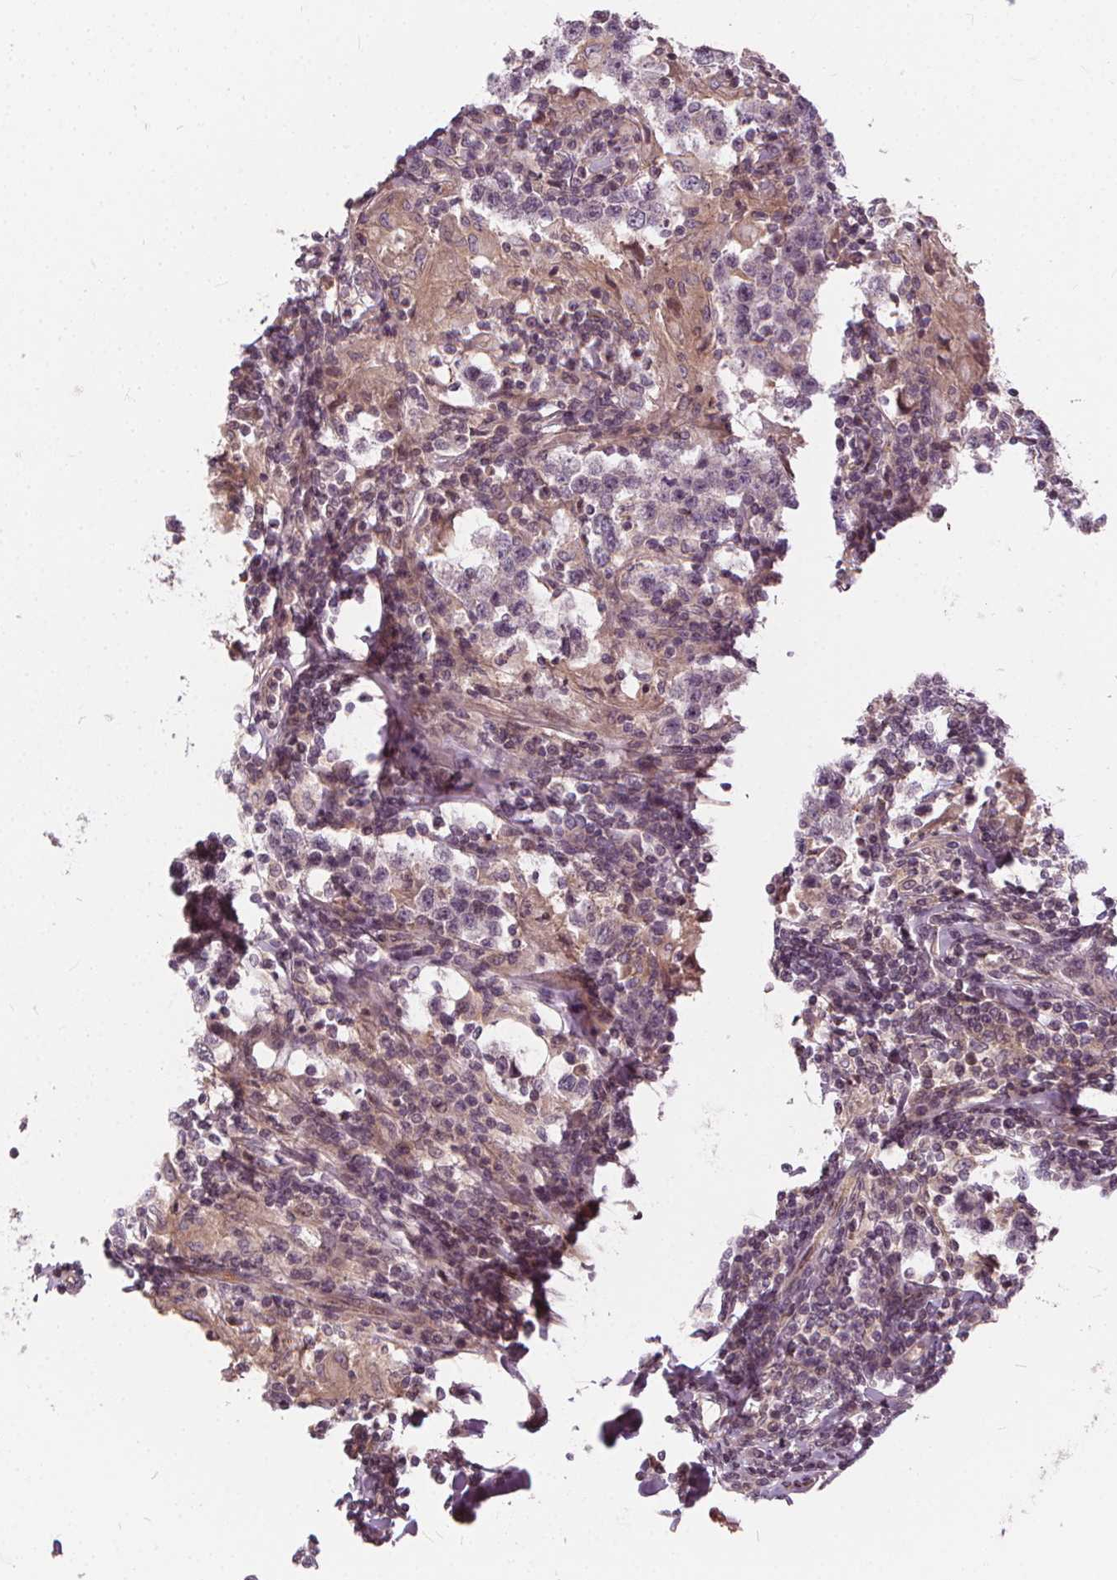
{"staining": {"intensity": "negative", "quantity": "none", "location": "none"}, "tissue": "testis cancer", "cell_type": "Tumor cells", "image_type": "cancer", "snomed": [{"axis": "morphology", "description": "Seminoma, NOS"}, {"axis": "morphology", "description": "Carcinoma, Embryonal, NOS"}, {"axis": "topography", "description": "Testis"}], "caption": "An image of testis cancer stained for a protein shows no brown staining in tumor cells. (Brightfield microscopy of DAB immunohistochemistry at high magnification).", "gene": "INPP5E", "patient": {"sex": "male", "age": 41}}